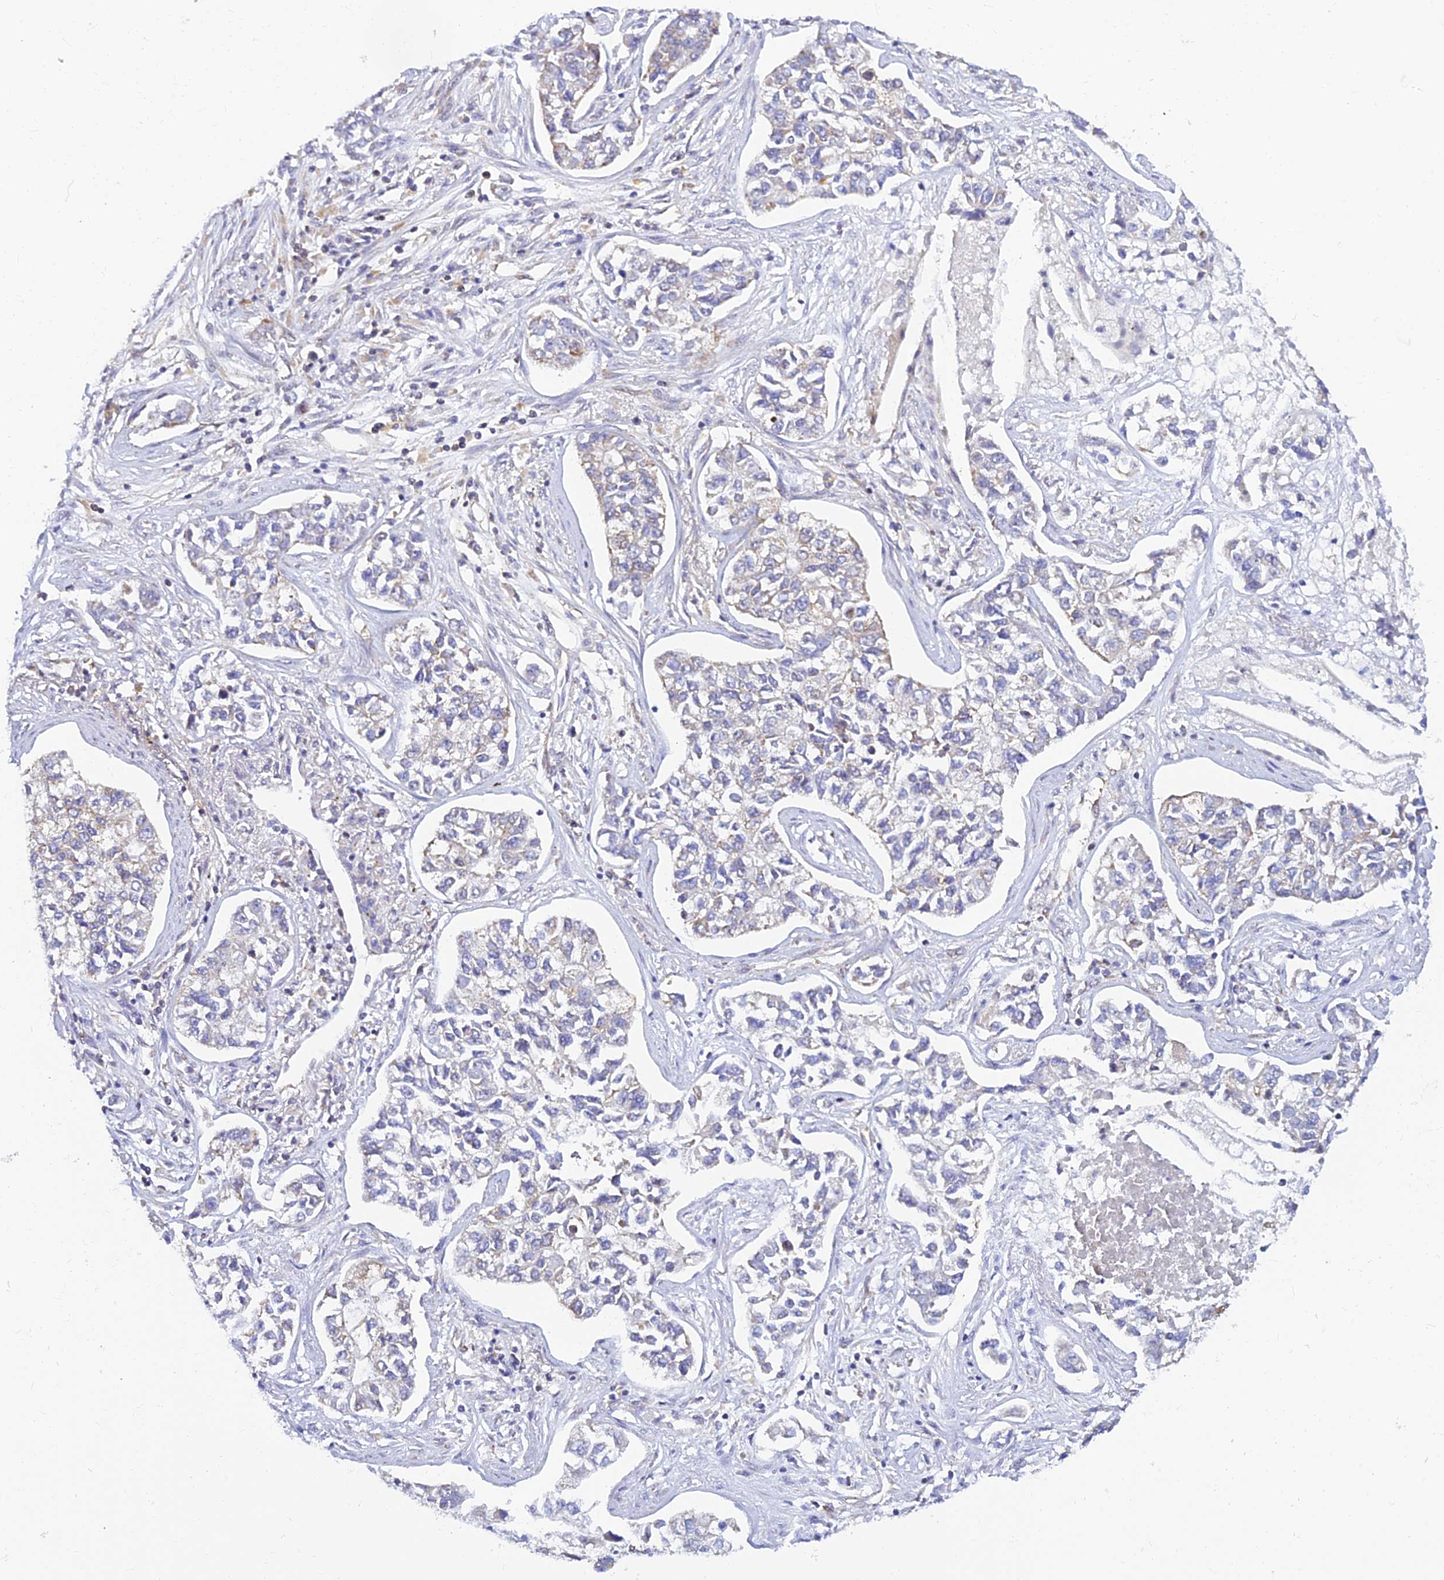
{"staining": {"intensity": "negative", "quantity": "none", "location": "none"}, "tissue": "lung cancer", "cell_type": "Tumor cells", "image_type": "cancer", "snomed": [{"axis": "morphology", "description": "Adenocarcinoma, NOS"}, {"axis": "topography", "description": "Lung"}], "caption": "Tumor cells show no significant positivity in adenocarcinoma (lung). (DAB immunohistochemistry visualized using brightfield microscopy, high magnification).", "gene": "LYSMD2", "patient": {"sex": "male", "age": 49}}